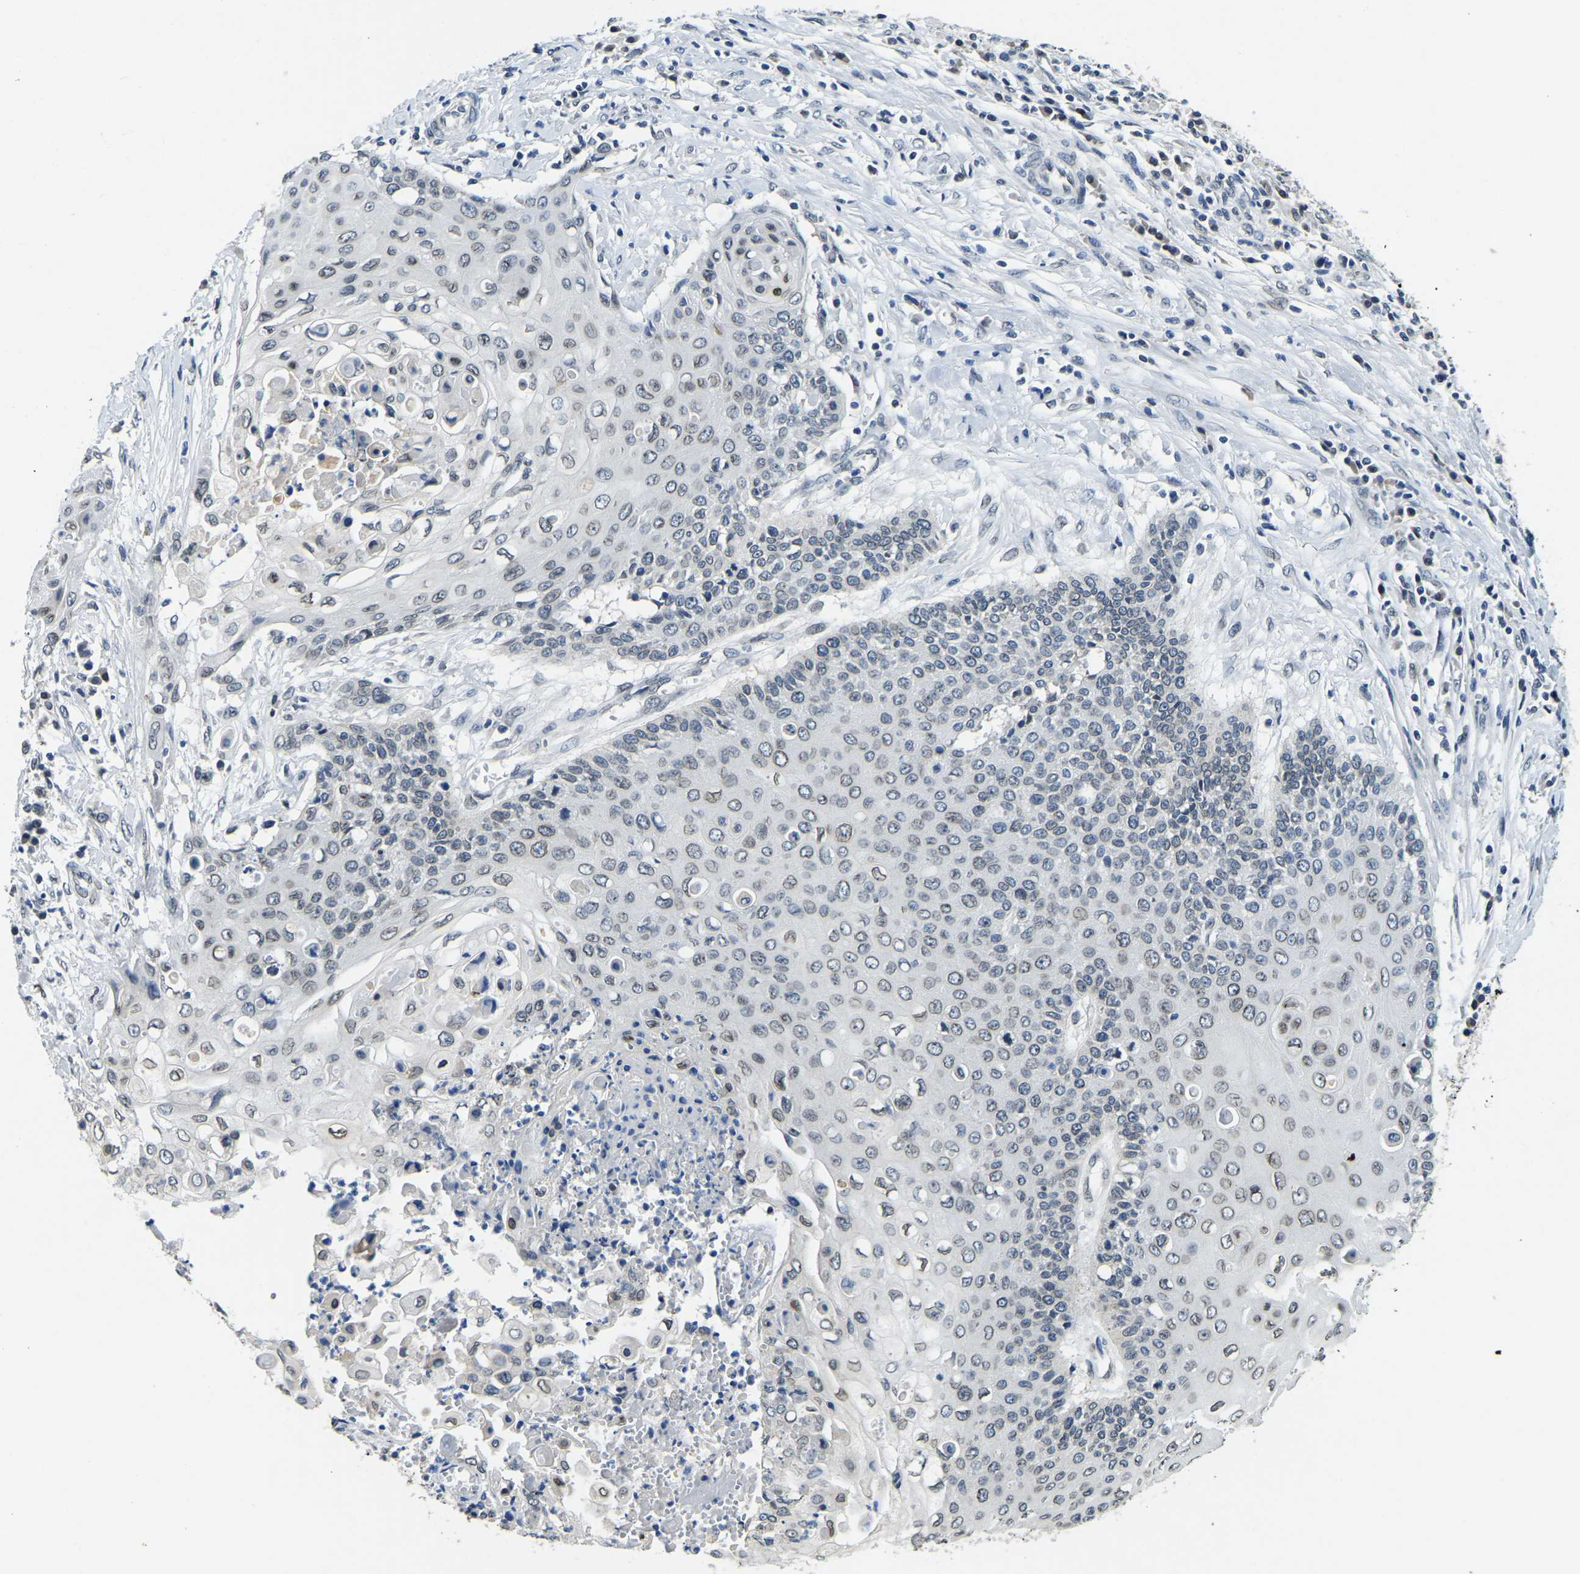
{"staining": {"intensity": "weak", "quantity": ">75%", "location": "cytoplasmic/membranous,nuclear"}, "tissue": "cervical cancer", "cell_type": "Tumor cells", "image_type": "cancer", "snomed": [{"axis": "morphology", "description": "Squamous cell carcinoma, NOS"}, {"axis": "topography", "description": "Cervix"}], "caption": "DAB (3,3'-diaminobenzidine) immunohistochemical staining of human cervical cancer (squamous cell carcinoma) exhibits weak cytoplasmic/membranous and nuclear protein staining in about >75% of tumor cells. The staining was performed using DAB to visualize the protein expression in brown, while the nuclei were stained in blue with hematoxylin (Magnification: 20x).", "gene": "RANBP2", "patient": {"sex": "female", "age": 39}}